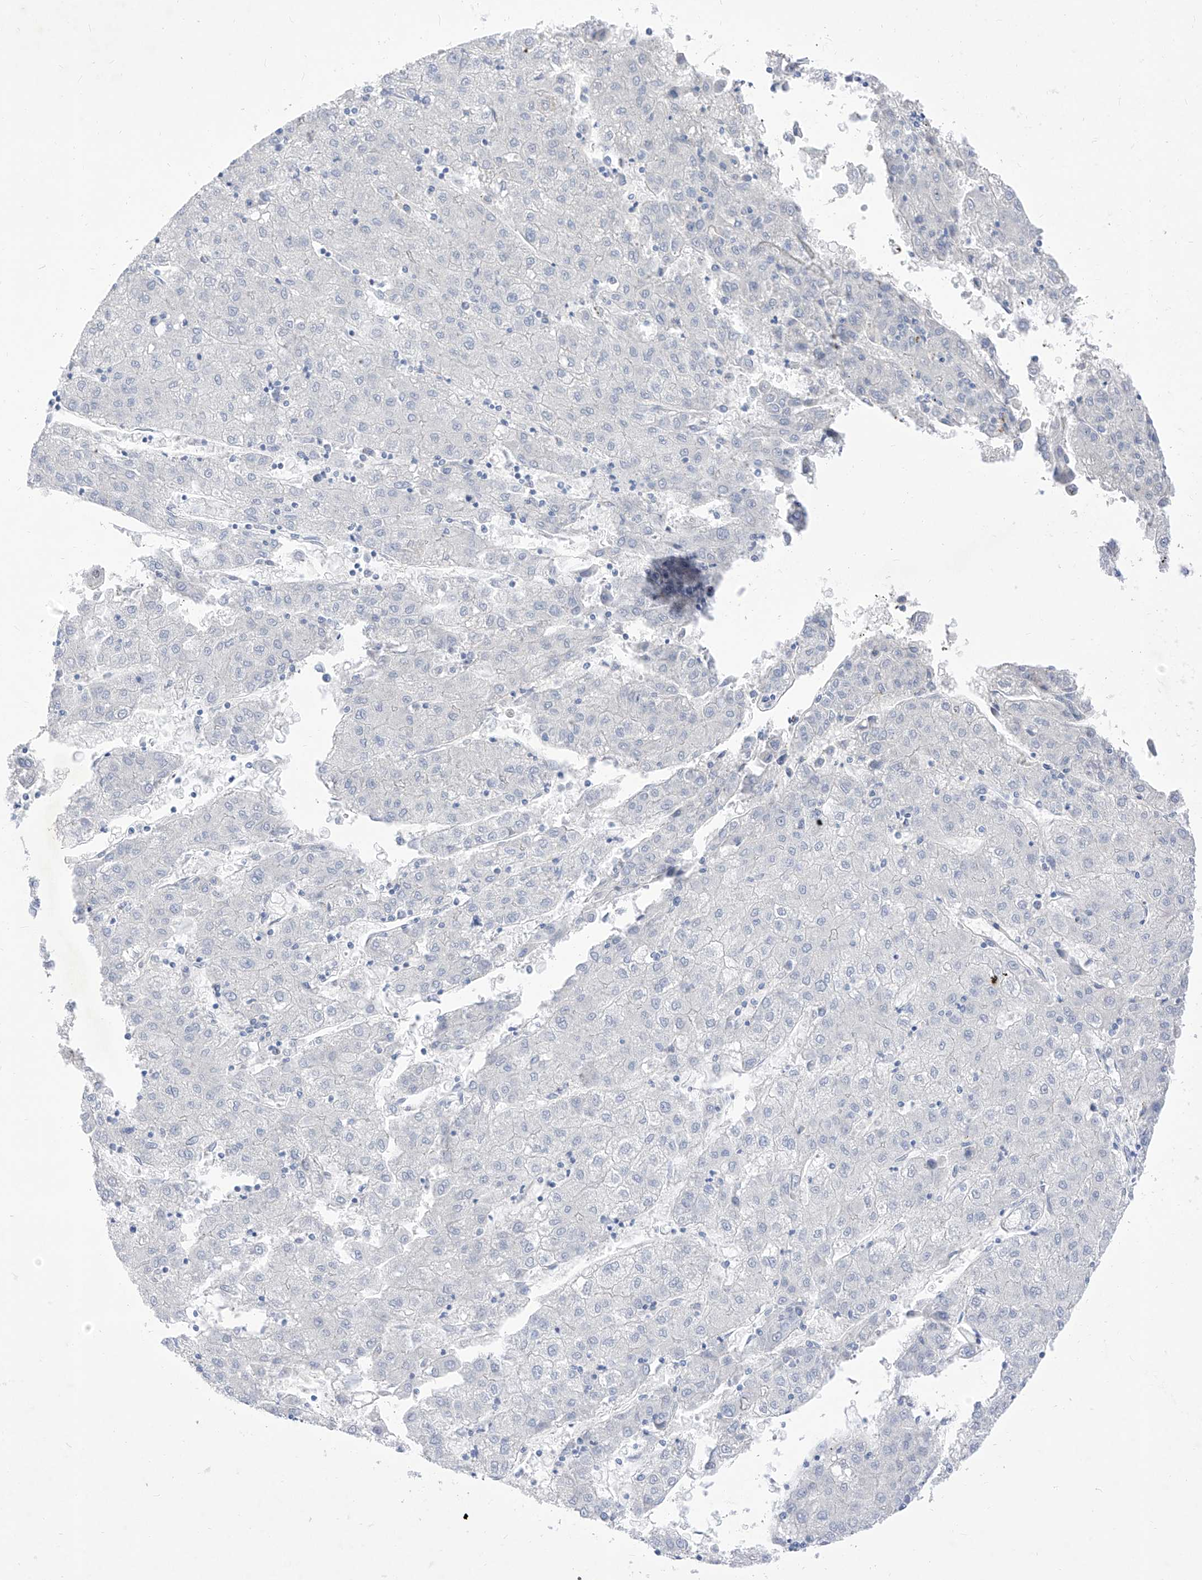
{"staining": {"intensity": "negative", "quantity": "none", "location": "none"}, "tissue": "liver cancer", "cell_type": "Tumor cells", "image_type": "cancer", "snomed": [{"axis": "morphology", "description": "Carcinoma, Hepatocellular, NOS"}, {"axis": "topography", "description": "Liver"}], "caption": "A photomicrograph of liver cancer (hepatocellular carcinoma) stained for a protein shows no brown staining in tumor cells.", "gene": "ATN1", "patient": {"sex": "male", "age": 72}}